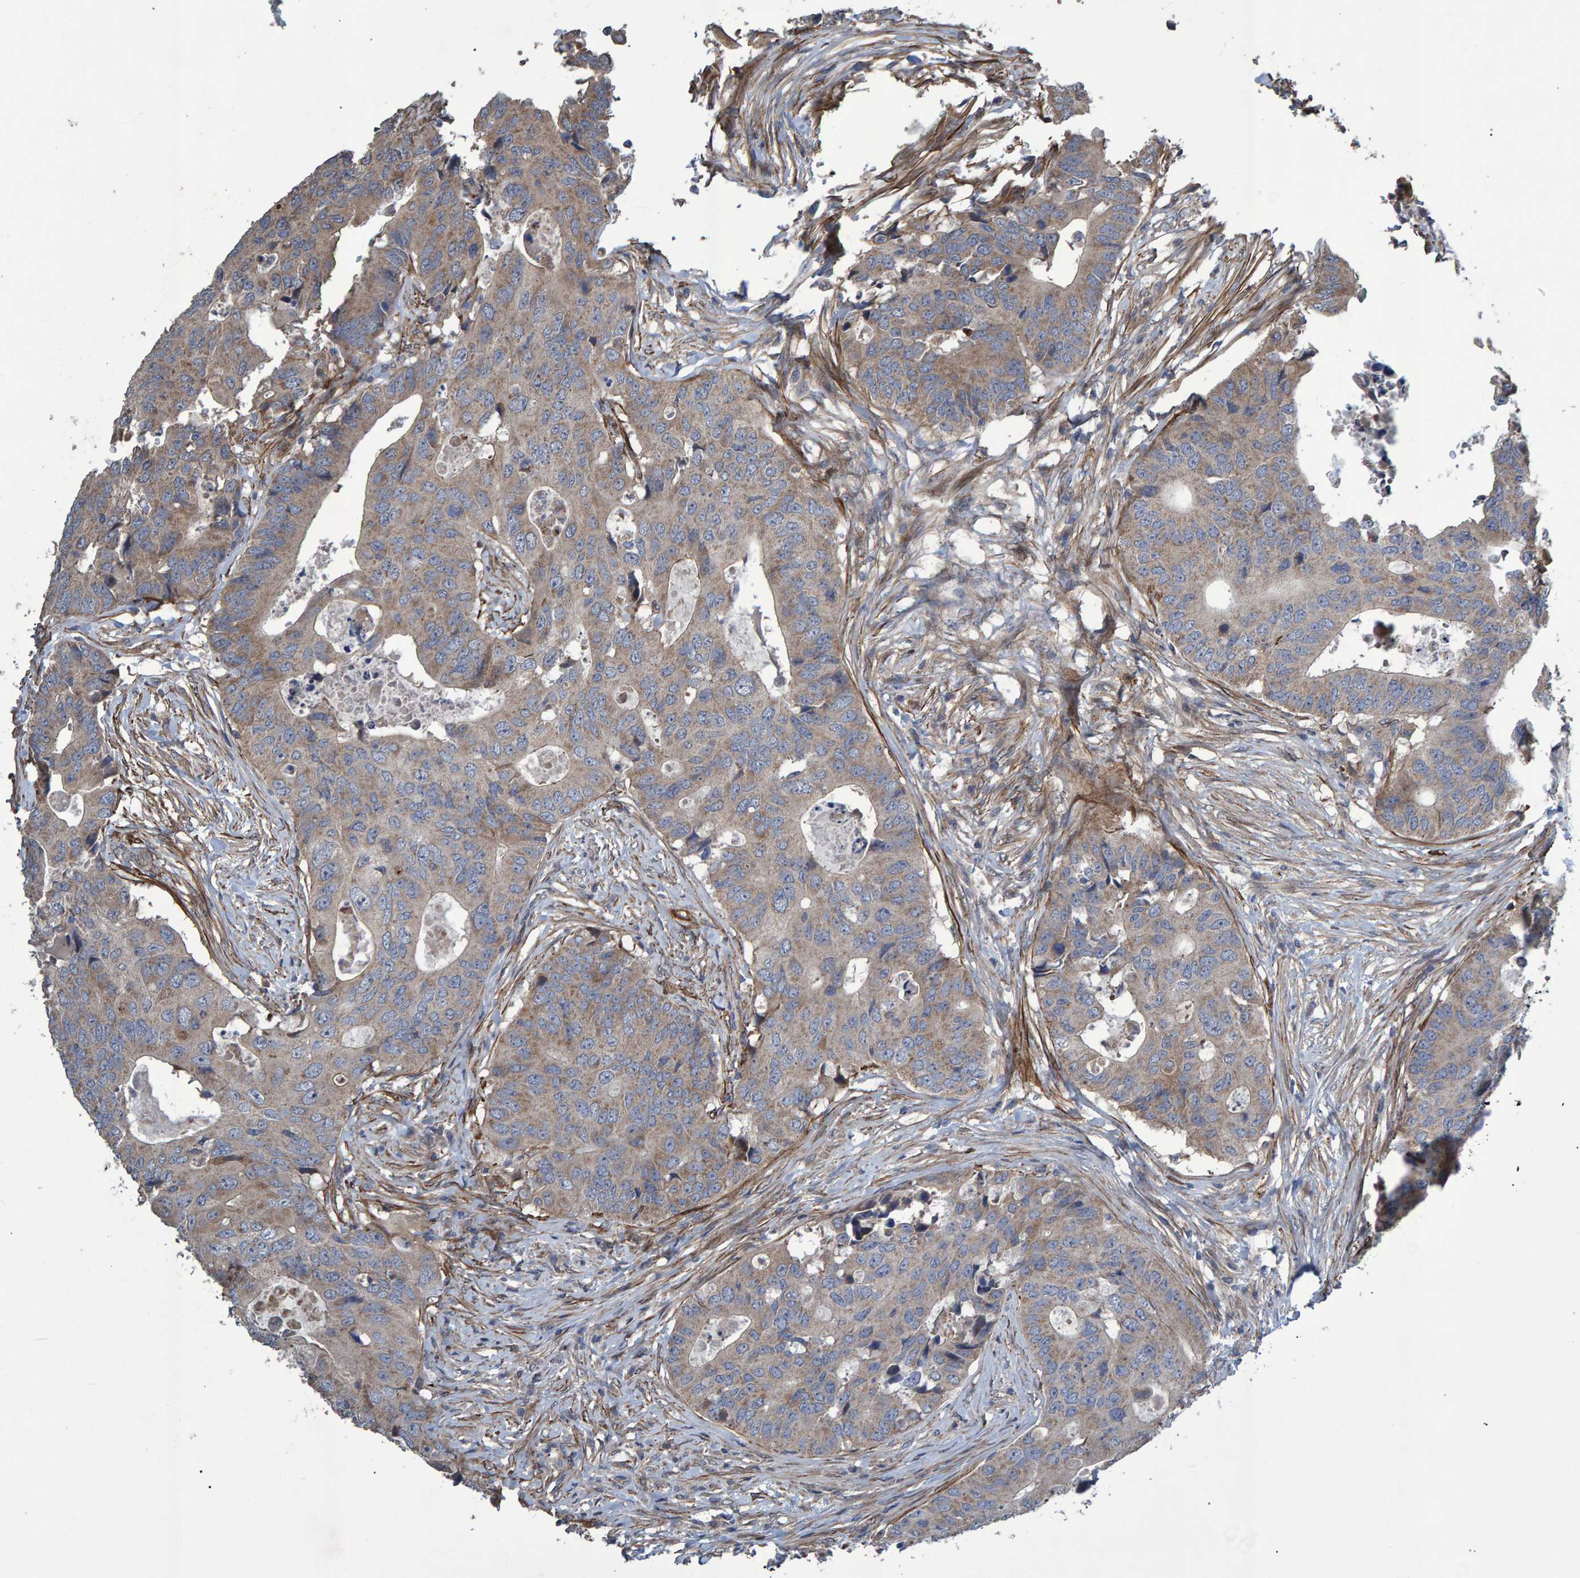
{"staining": {"intensity": "weak", "quantity": ">75%", "location": "cytoplasmic/membranous"}, "tissue": "colorectal cancer", "cell_type": "Tumor cells", "image_type": "cancer", "snomed": [{"axis": "morphology", "description": "Adenocarcinoma, NOS"}, {"axis": "topography", "description": "Colon"}], "caption": "Approximately >75% of tumor cells in colorectal cancer (adenocarcinoma) exhibit weak cytoplasmic/membranous protein staining as visualized by brown immunohistochemical staining.", "gene": "SLIT2", "patient": {"sex": "male", "age": 71}}